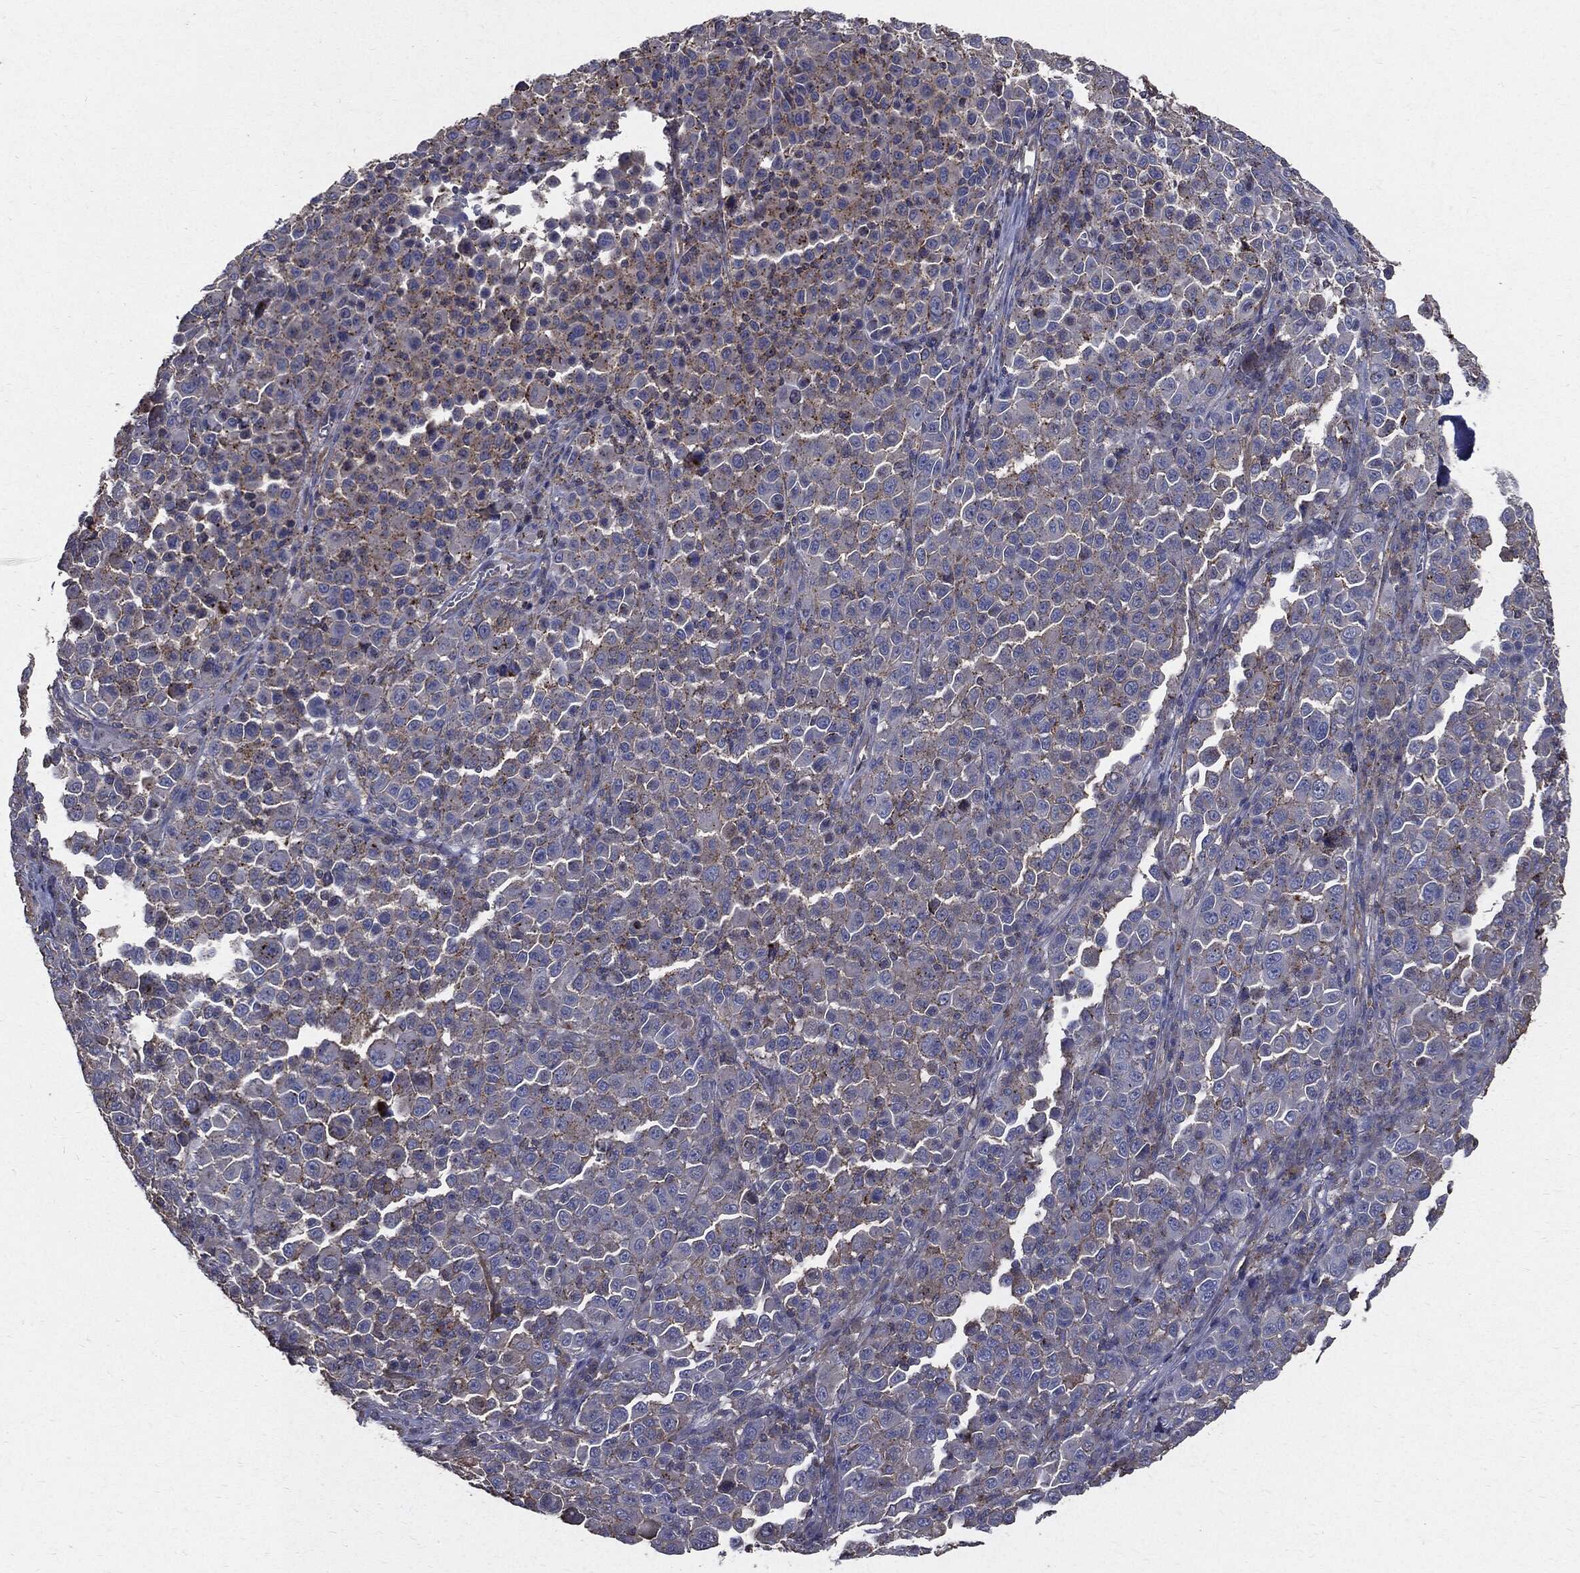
{"staining": {"intensity": "weak", "quantity": "<25%", "location": "cytoplasmic/membranous"}, "tissue": "melanoma", "cell_type": "Tumor cells", "image_type": "cancer", "snomed": [{"axis": "morphology", "description": "Malignant melanoma, NOS"}, {"axis": "topography", "description": "Skin"}], "caption": "There is no significant staining in tumor cells of malignant melanoma.", "gene": "PDCD6IP", "patient": {"sex": "female", "age": 57}}